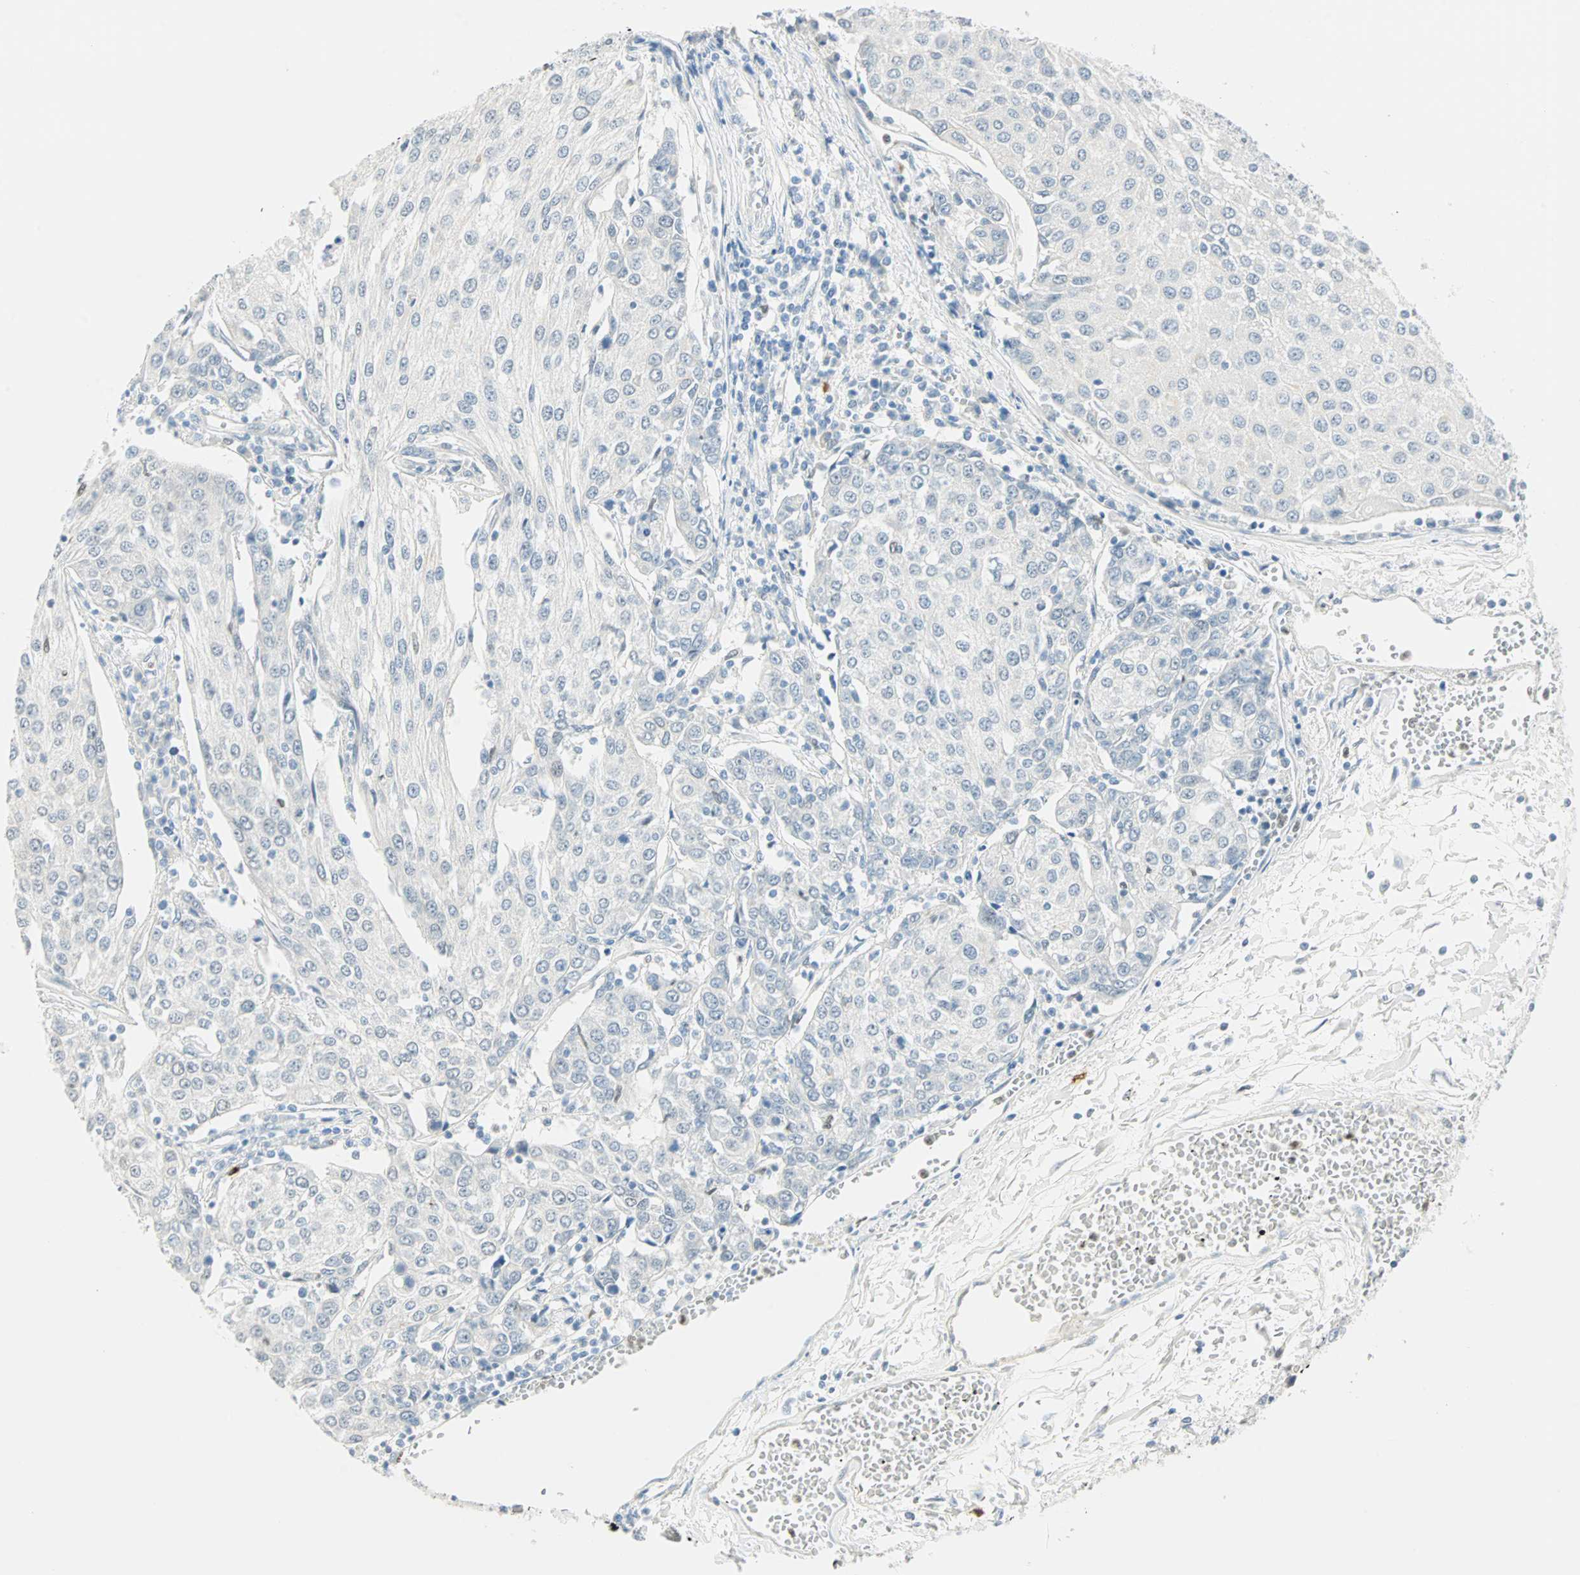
{"staining": {"intensity": "negative", "quantity": "none", "location": "none"}, "tissue": "urothelial cancer", "cell_type": "Tumor cells", "image_type": "cancer", "snomed": [{"axis": "morphology", "description": "Urothelial carcinoma, High grade"}, {"axis": "topography", "description": "Urinary bladder"}], "caption": "IHC histopathology image of human high-grade urothelial carcinoma stained for a protein (brown), which demonstrates no expression in tumor cells.", "gene": "MLLT10", "patient": {"sex": "female", "age": 85}}